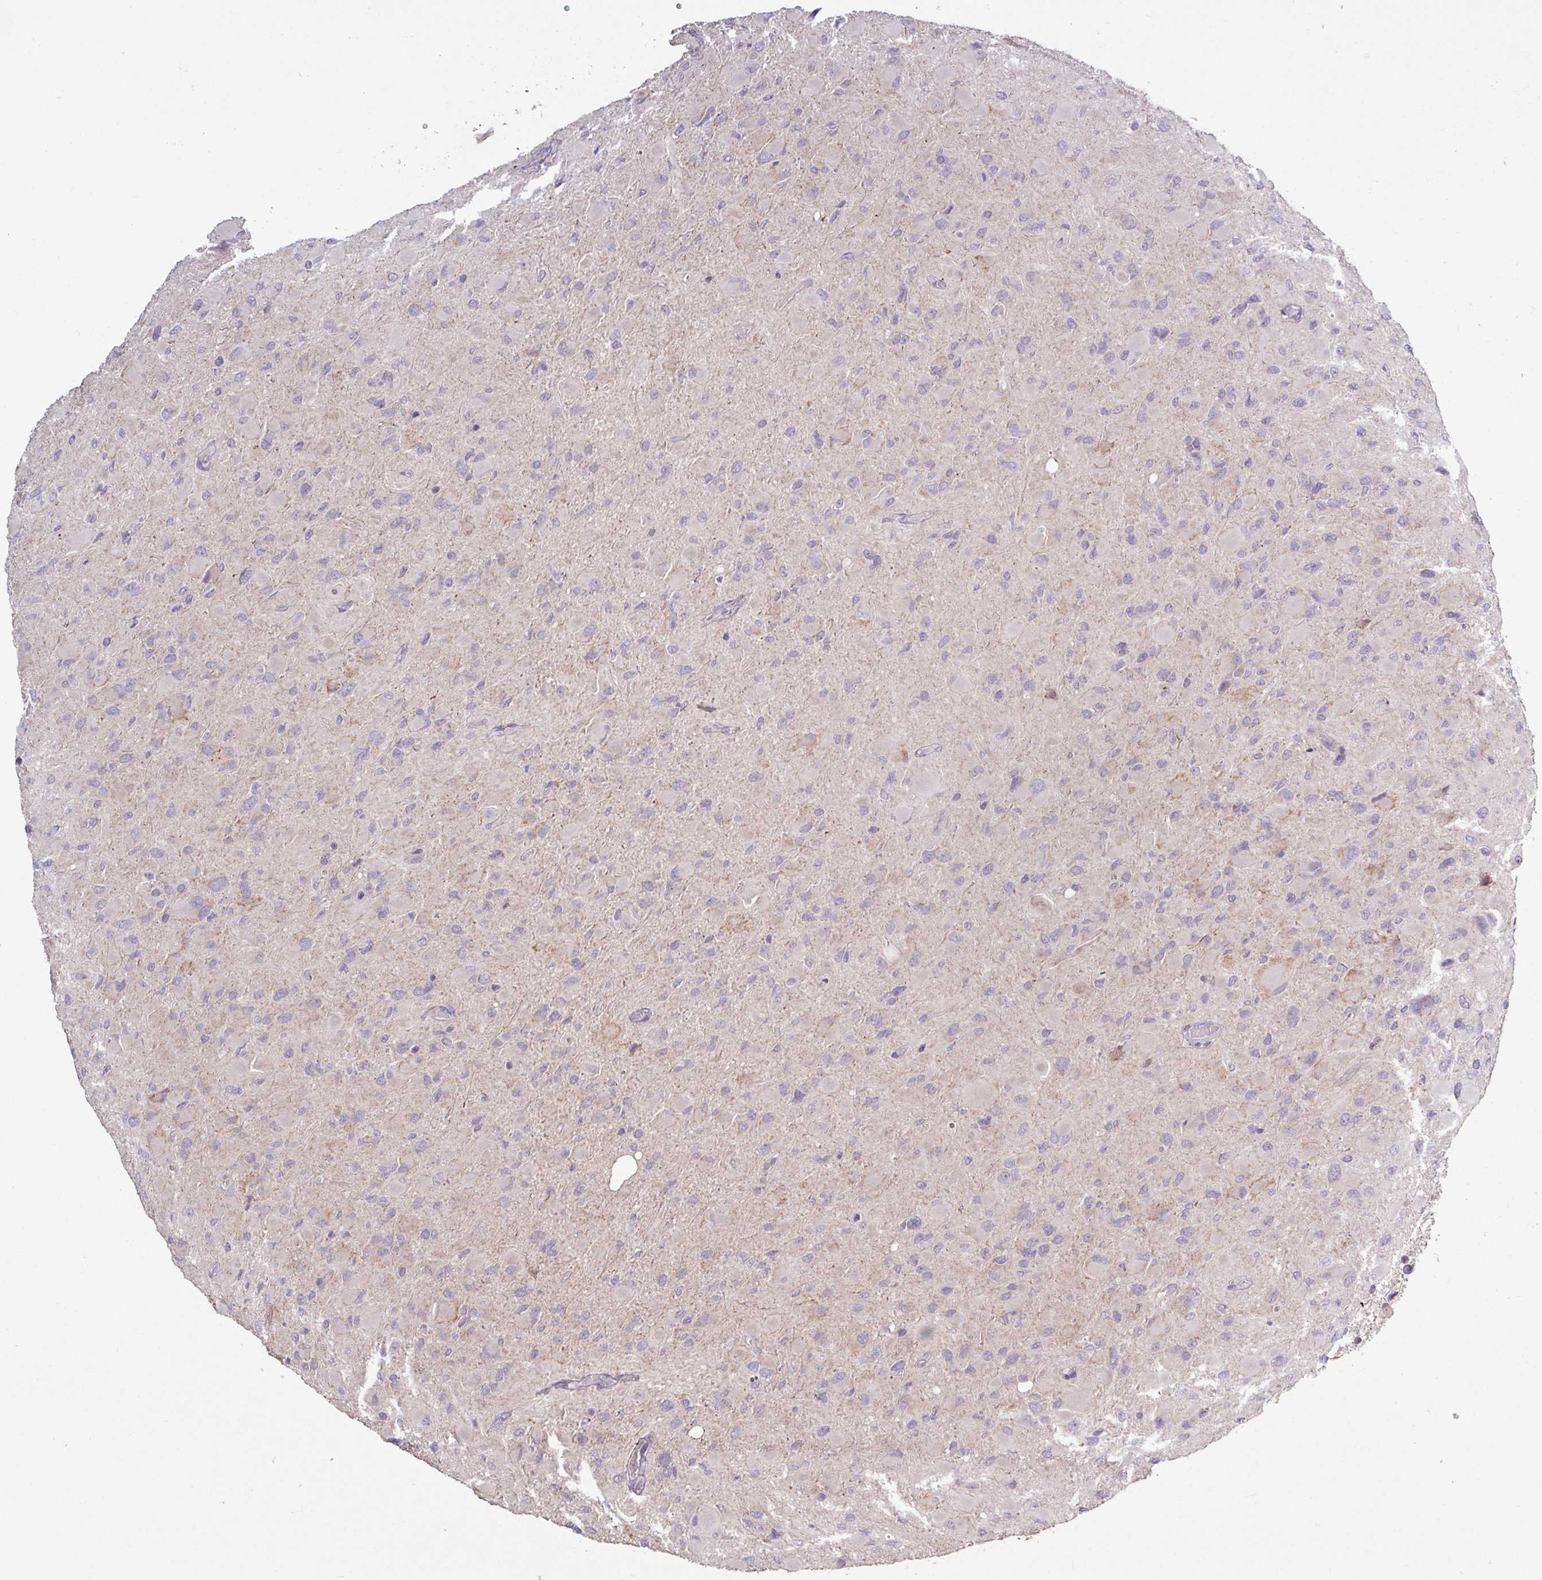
{"staining": {"intensity": "negative", "quantity": "none", "location": "none"}, "tissue": "glioma", "cell_type": "Tumor cells", "image_type": "cancer", "snomed": [{"axis": "morphology", "description": "Glioma, malignant, High grade"}, {"axis": "topography", "description": "Cerebral cortex"}], "caption": "A photomicrograph of malignant glioma (high-grade) stained for a protein demonstrates no brown staining in tumor cells.", "gene": "OGFOD3", "patient": {"sex": "female", "age": 36}}